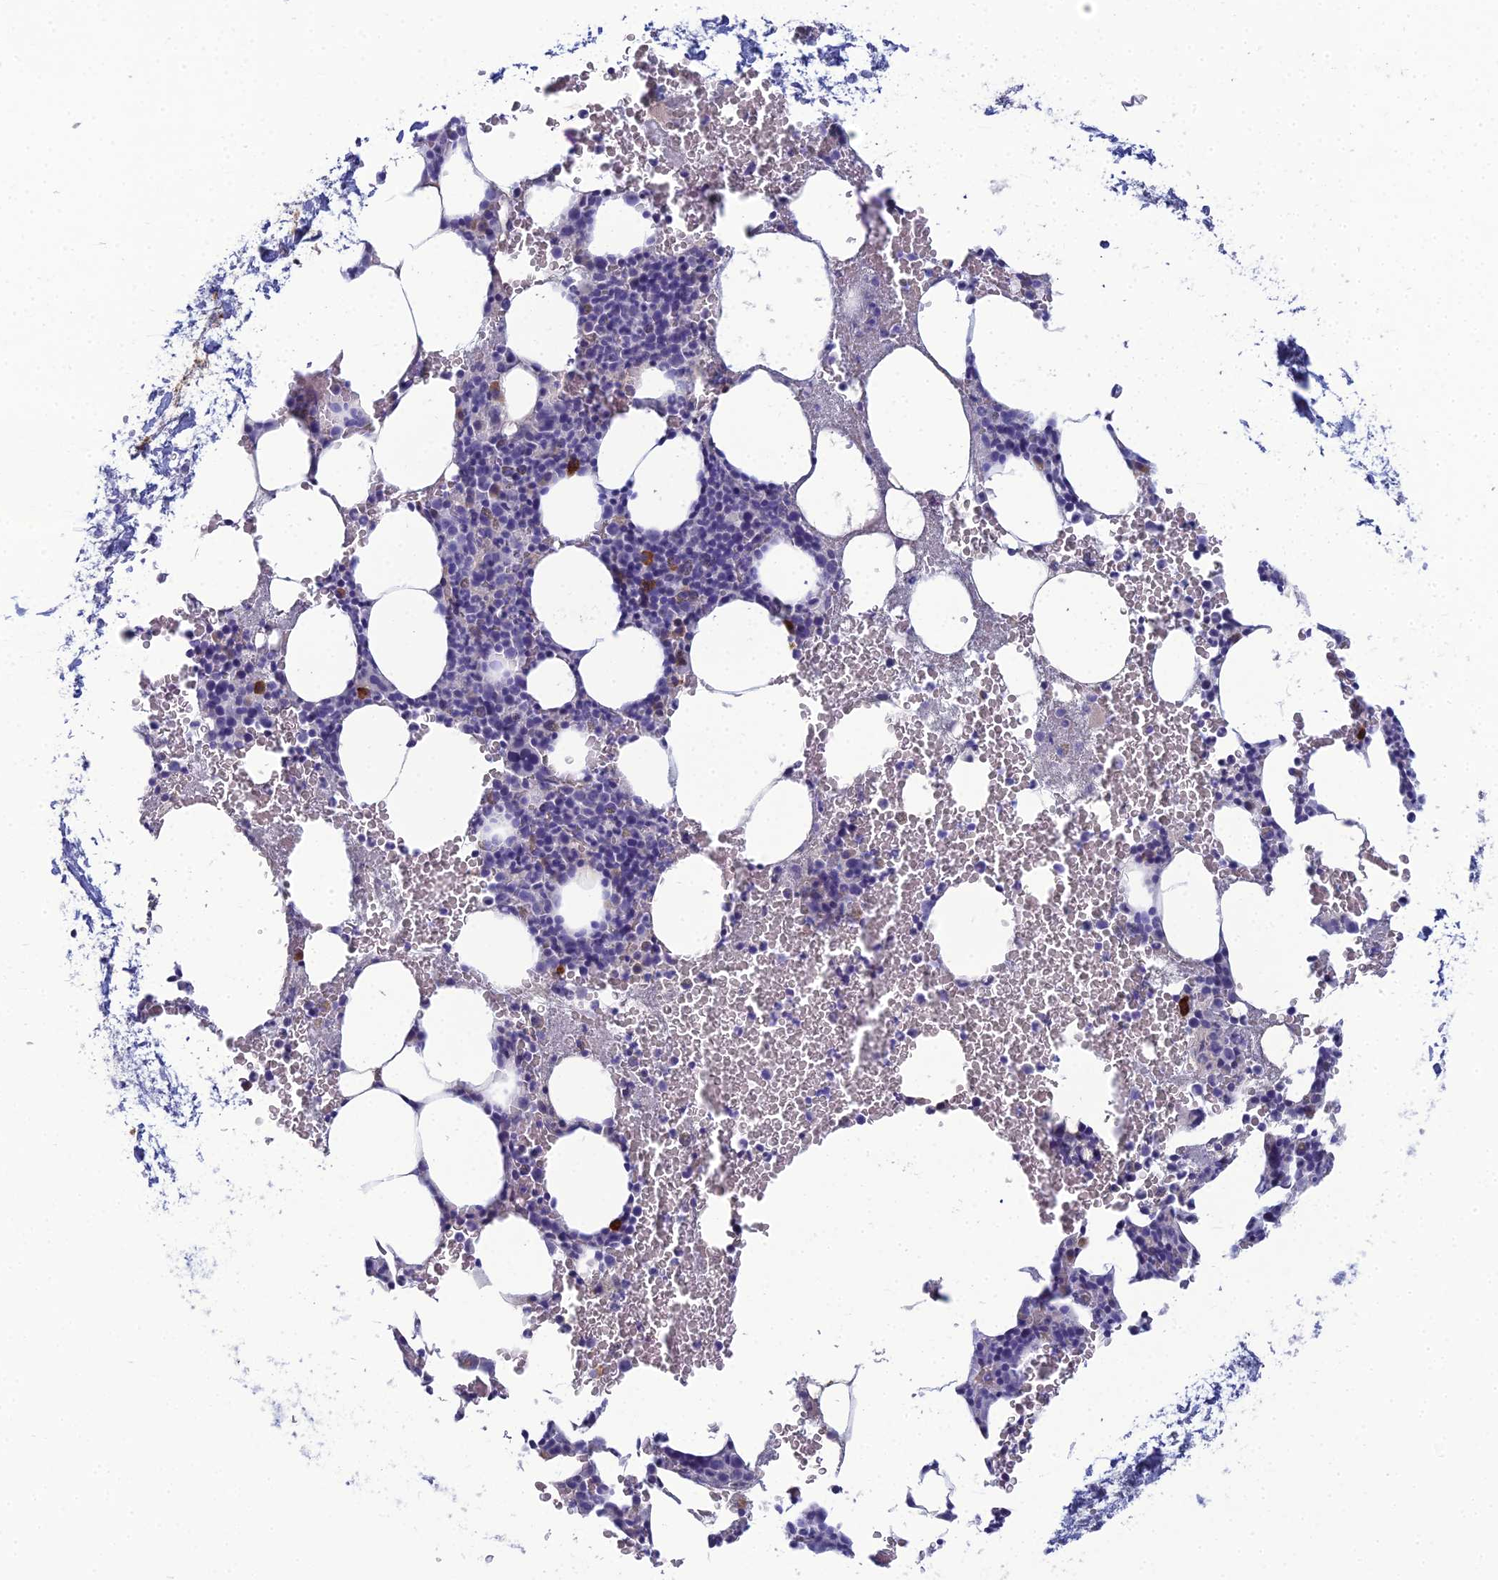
{"staining": {"intensity": "negative", "quantity": "none", "location": "none"}, "tissue": "bone marrow", "cell_type": "Hematopoietic cells", "image_type": "normal", "snomed": [{"axis": "morphology", "description": "Normal tissue, NOS"}, {"axis": "morphology", "description": "Inflammation, NOS"}, {"axis": "topography", "description": "Bone marrow"}], "caption": "Hematopoietic cells show no significant expression in benign bone marrow. Brightfield microscopy of immunohistochemistry (IHC) stained with DAB (3,3'-diaminobenzidine) (brown) and hematoxylin (blue), captured at high magnification.", "gene": "MUC13", "patient": {"sex": "female", "age": 78}}